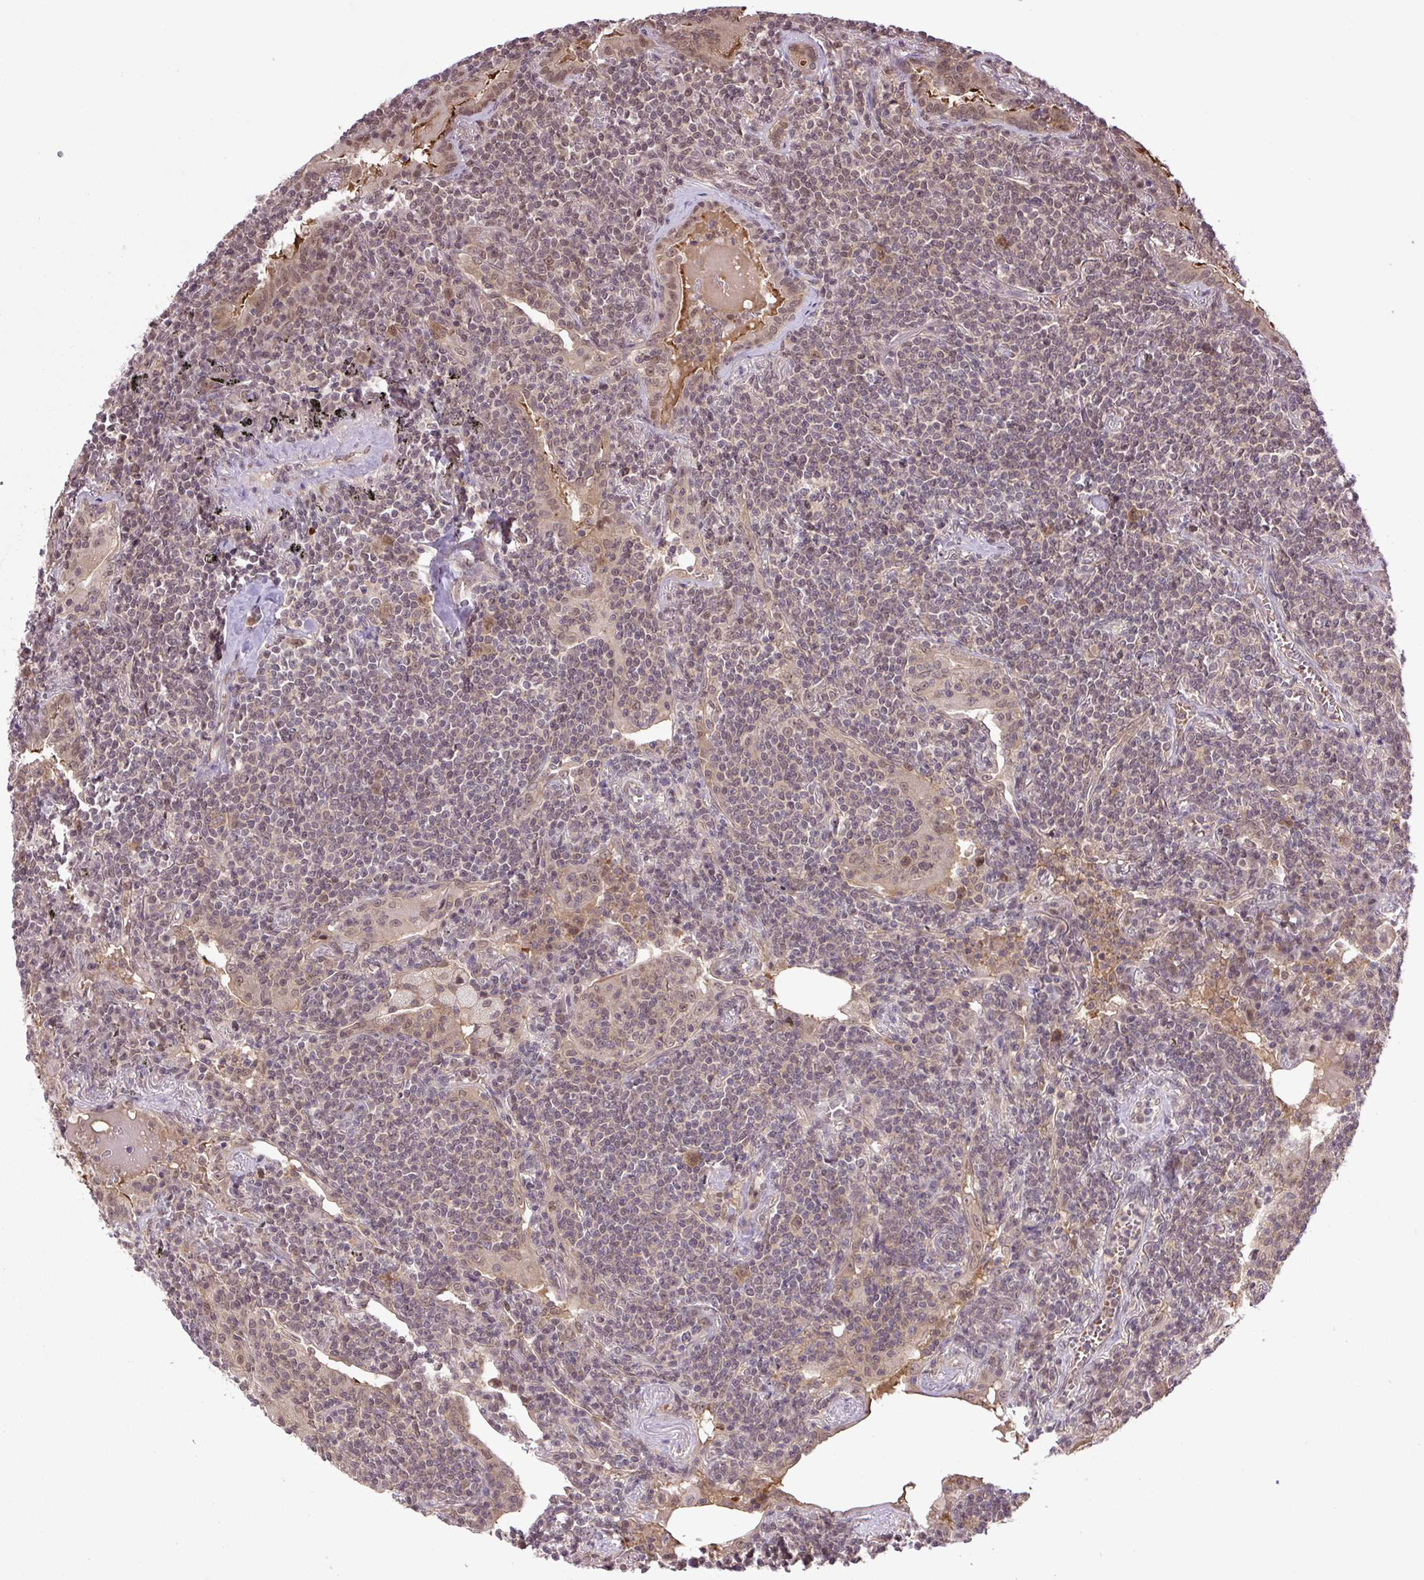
{"staining": {"intensity": "weak", "quantity": "<25%", "location": "nuclear"}, "tissue": "lymphoma", "cell_type": "Tumor cells", "image_type": "cancer", "snomed": [{"axis": "morphology", "description": "Malignant lymphoma, non-Hodgkin's type, Low grade"}, {"axis": "topography", "description": "Lung"}], "caption": "Human lymphoma stained for a protein using immunohistochemistry displays no staining in tumor cells.", "gene": "SGTA", "patient": {"sex": "female", "age": 71}}